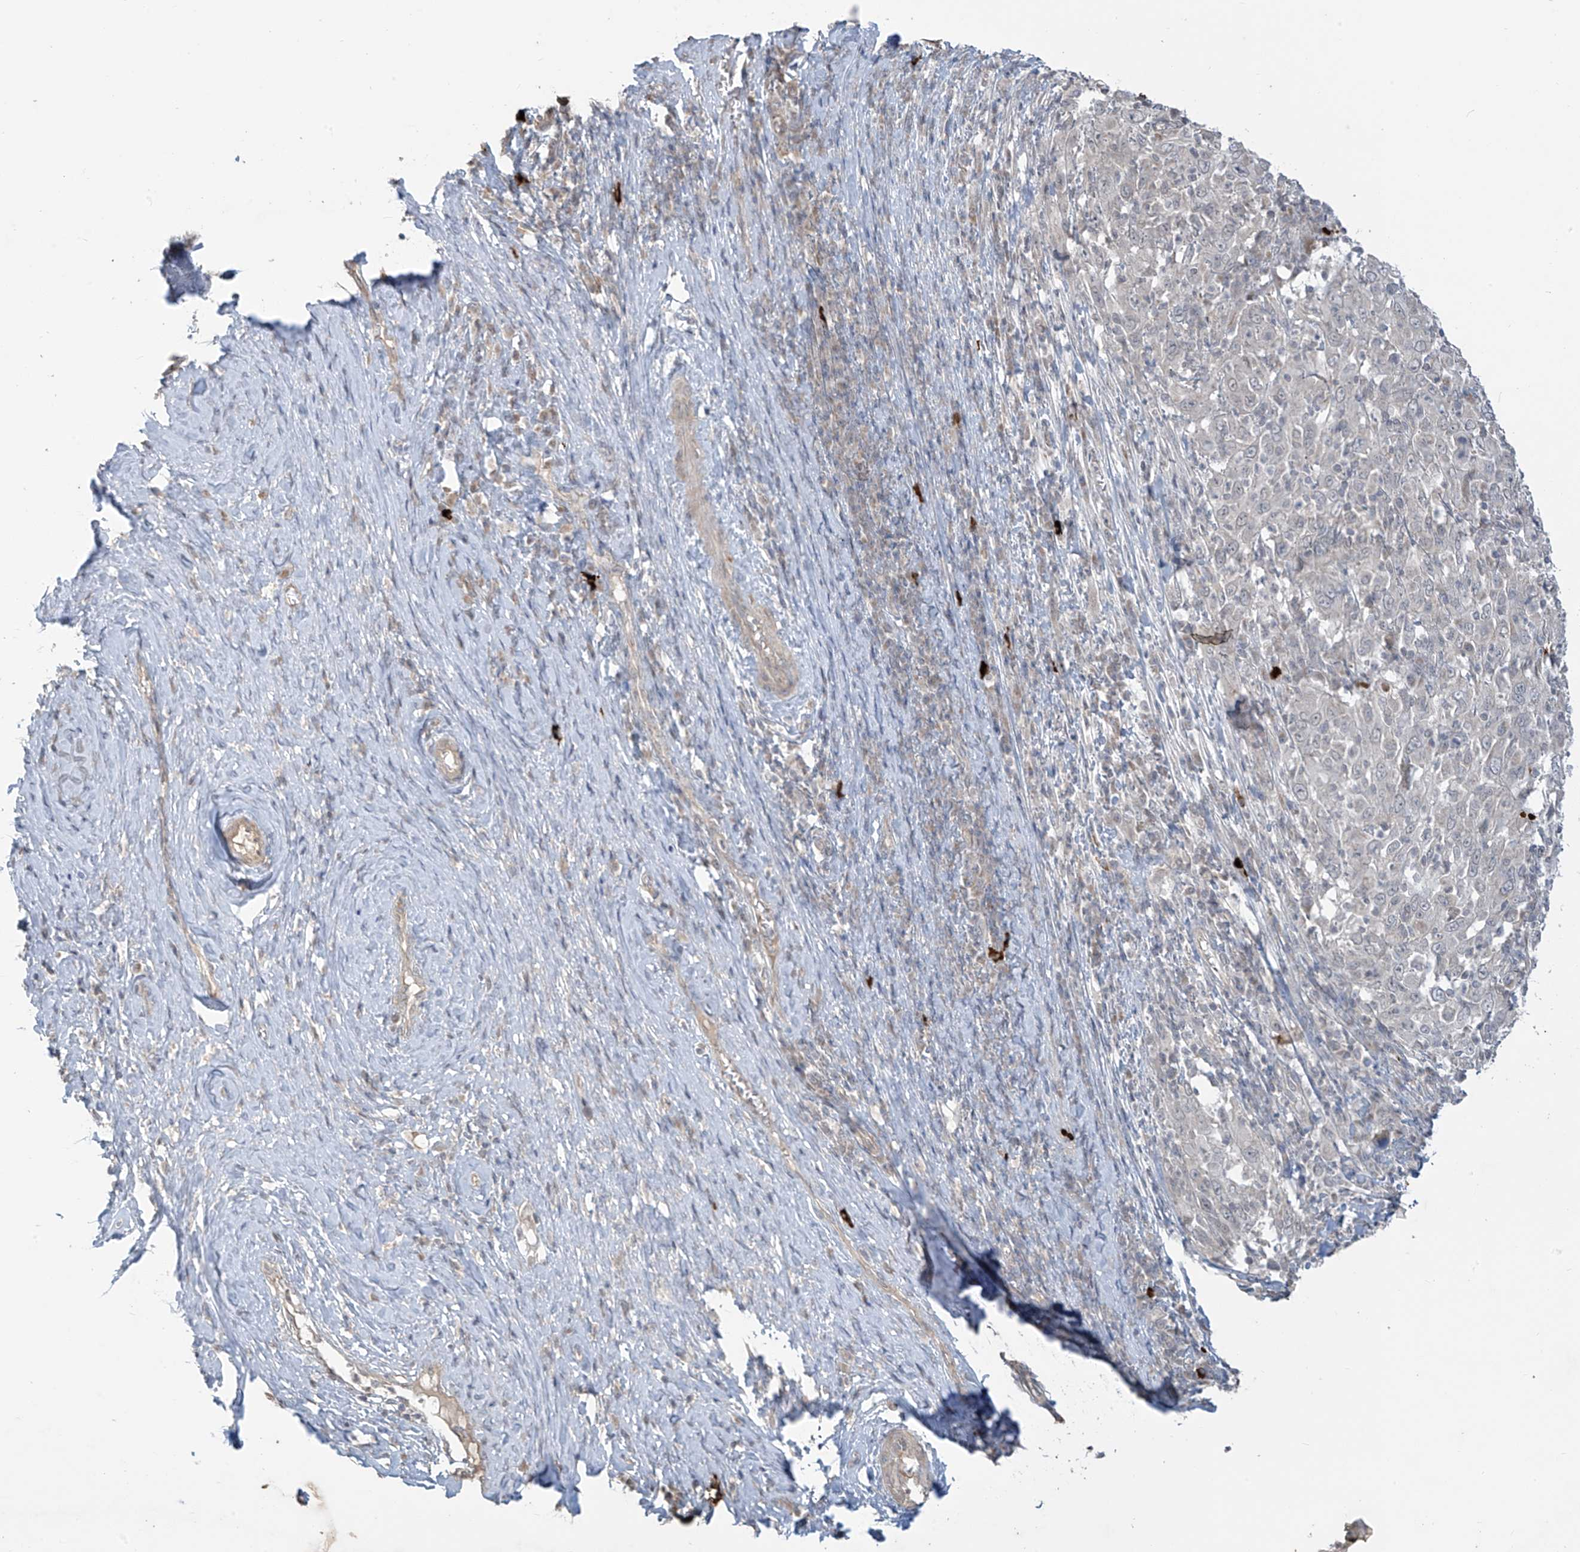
{"staining": {"intensity": "moderate", "quantity": "<25%", "location": "cytoplasmic/membranous"}, "tissue": "cervical cancer", "cell_type": "Tumor cells", "image_type": "cancer", "snomed": [{"axis": "morphology", "description": "Squamous cell carcinoma, NOS"}, {"axis": "topography", "description": "Cervix"}], "caption": "About <25% of tumor cells in human cervical squamous cell carcinoma display moderate cytoplasmic/membranous protein positivity as visualized by brown immunohistochemical staining.", "gene": "DGKQ", "patient": {"sex": "female", "age": 46}}